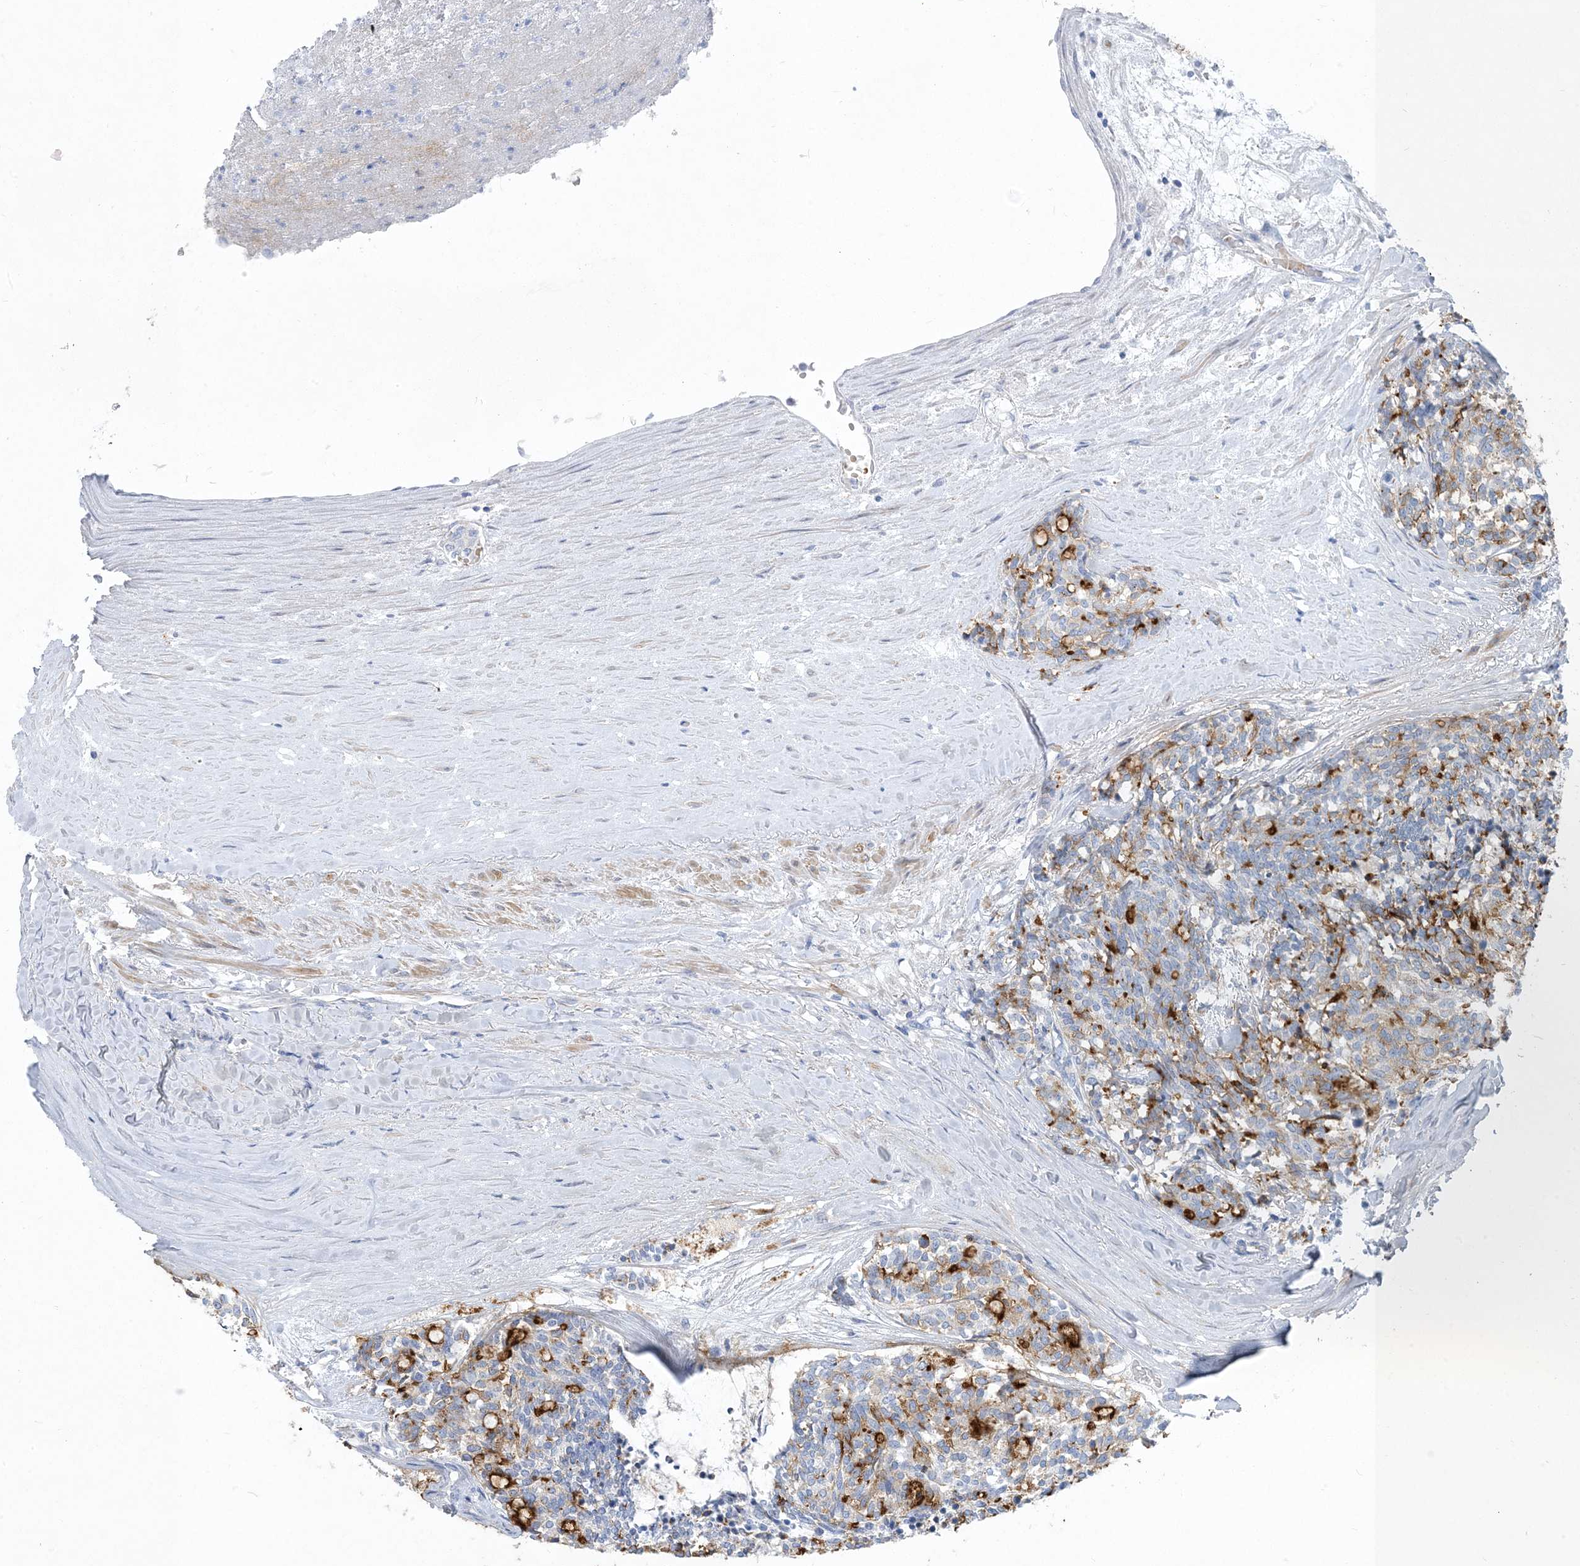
{"staining": {"intensity": "moderate", "quantity": "25%-75%", "location": "cytoplasmic/membranous"}, "tissue": "carcinoid", "cell_type": "Tumor cells", "image_type": "cancer", "snomed": [{"axis": "morphology", "description": "Carcinoid, malignant, NOS"}, {"axis": "topography", "description": "Pancreas"}], "caption": "Human malignant carcinoid stained for a protein (brown) demonstrates moderate cytoplasmic/membranous positive staining in approximately 25%-75% of tumor cells.", "gene": "MOXD1", "patient": {"sex": "female", "age": 54}}